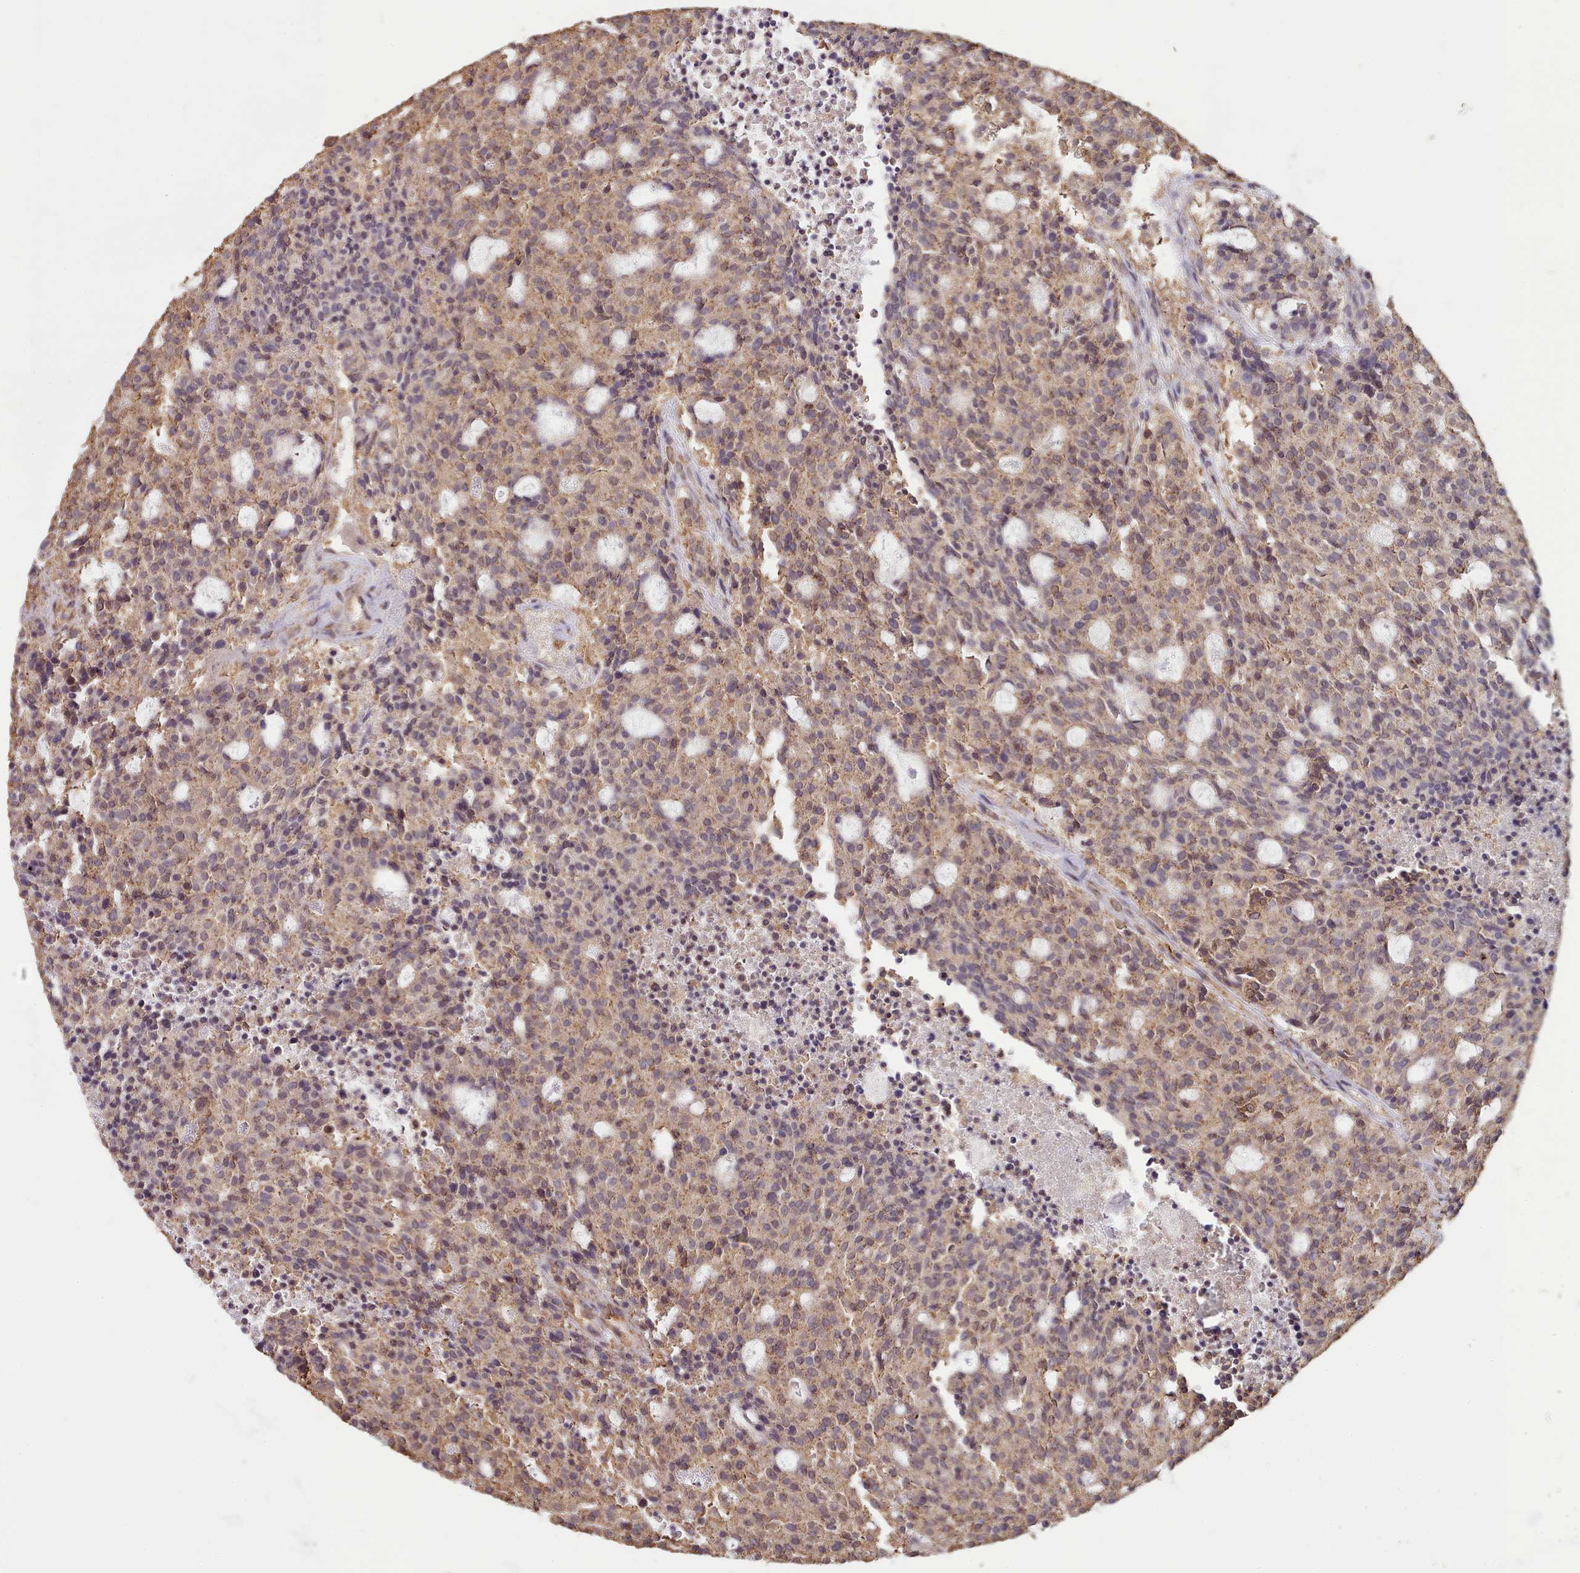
{"staining": {"intensity": "weak", "quantity": ">75%", "location": "cytoplasmic/membranous"}, "tissue": "carcinoid", "cell_type": "Tumor cells", "image_type": "cancer", "snomed": [{"axis": "morphology", "description": "Carcinoid, malignant, NOS"}, {"axis": "topography", "description": "Pancreas"}], "caption": "Immunohistochemistry (IHC) of malignant carcinoid reveals low levels of weak cytoplasmic/membranous expression in approximately >75% of tumor cells. The staining was performed using DAB (3,3'-diaminobenzidine) to visualize the protein expression in brown, while the nuclei were stained in blue with hematoxylin (Magnification: 20x).", "gene": "METRN", "patient": {"sex": "female", "age": 54}}